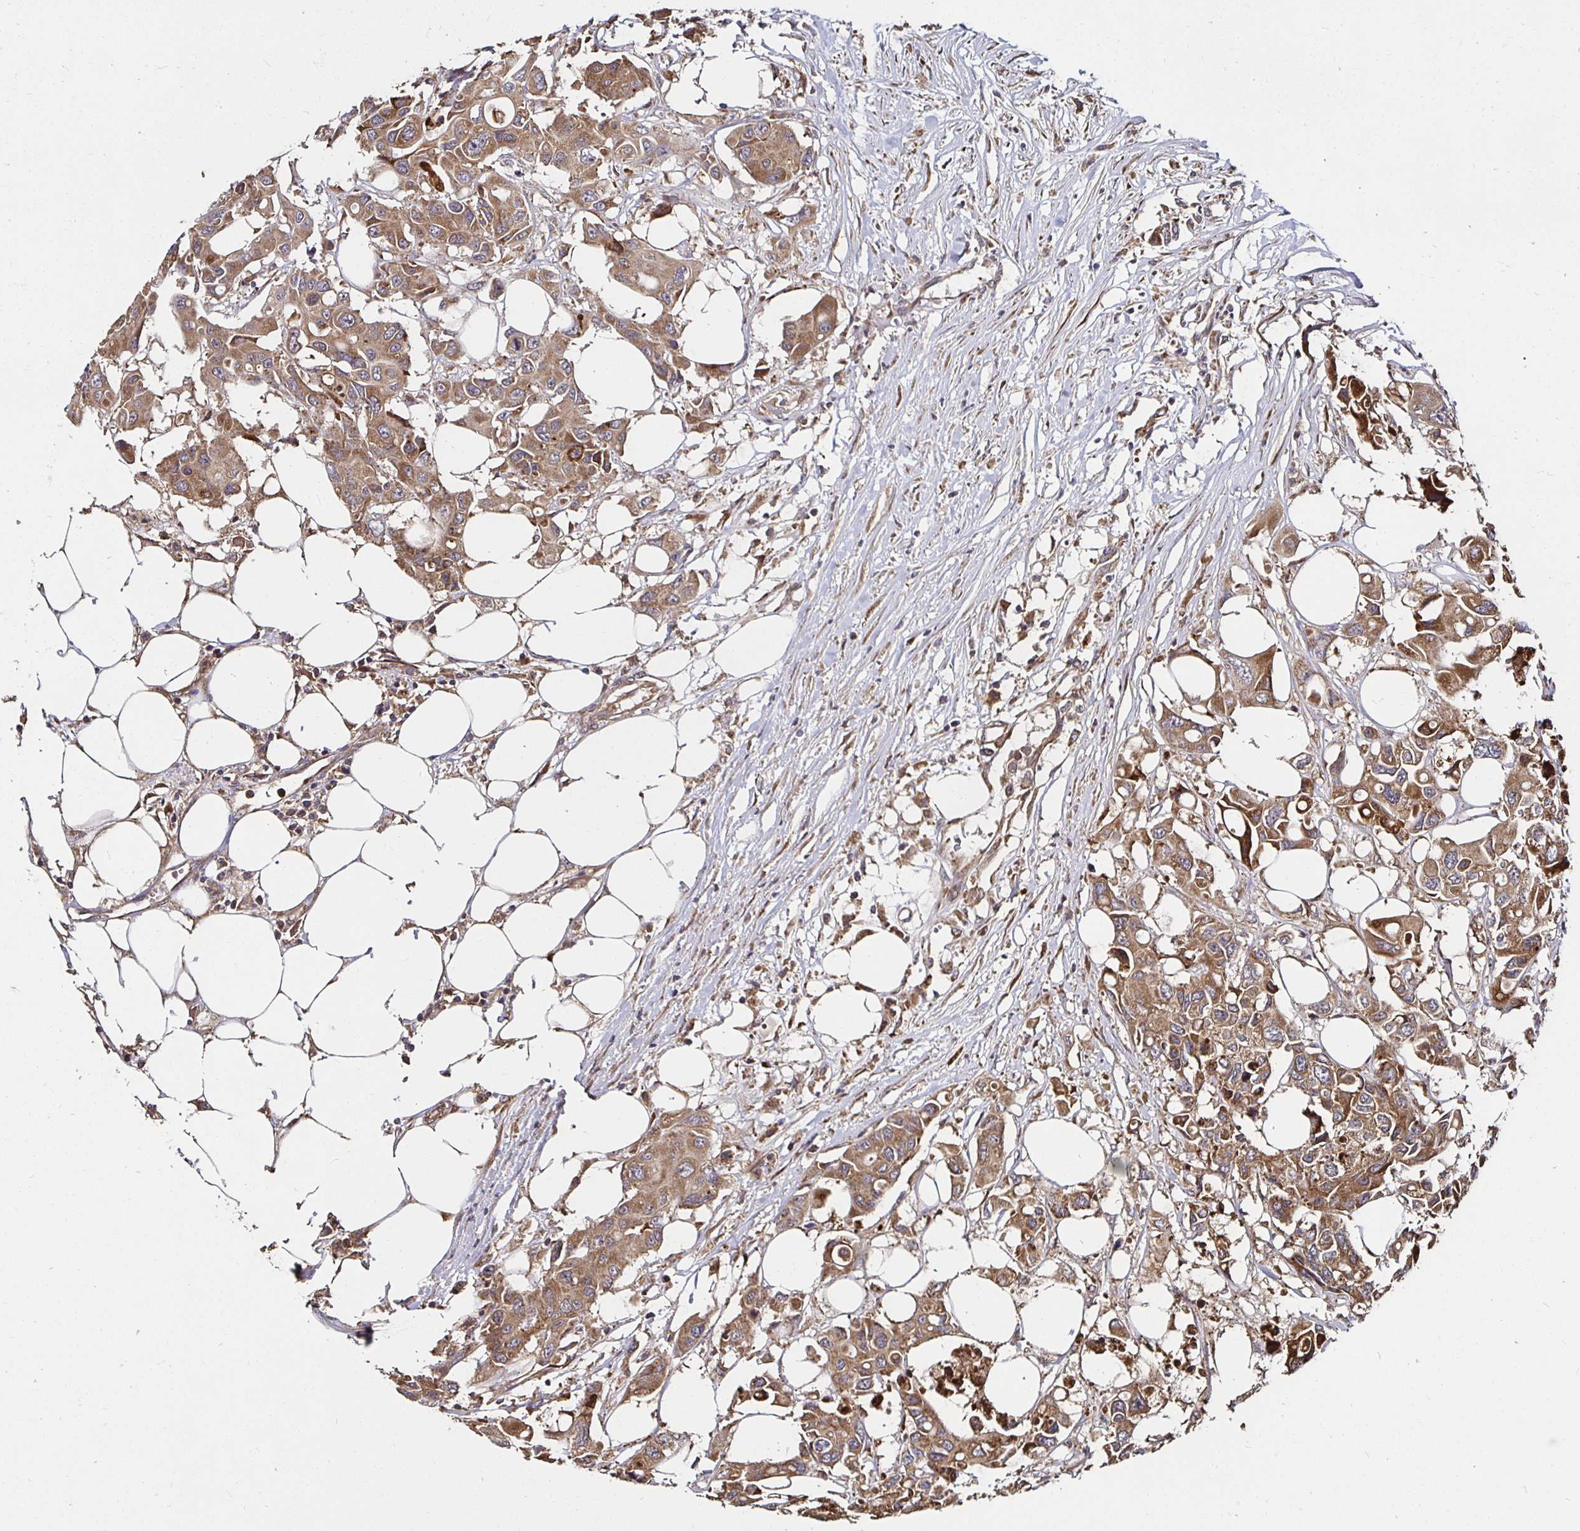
{"staining": {"intensity": "moderate", "quantity": ">75%", "location": "cytoplasmic/membranous"}, "tissue": "colorectal cancer", "cell_type": "Tumor cells", "image_type": "cancer", "snomed": [{"axis": "morphology", "description": "Adenocarcinoma, NOS"}, {"axis": "topography", "description": "Colon"}], "caption": "Protein expression analysis of human adenocarcinoma (colorectal) reveals moderate cytoplasmic/membranous staining in approximately >75% of tumor cells. The staining was performed using DAB, with brown indicating positive protein expression. Nuclei are stained blue with hematoxylin.", "gene": "MLST8", "patient": {"sex": "male", "age": 77}}